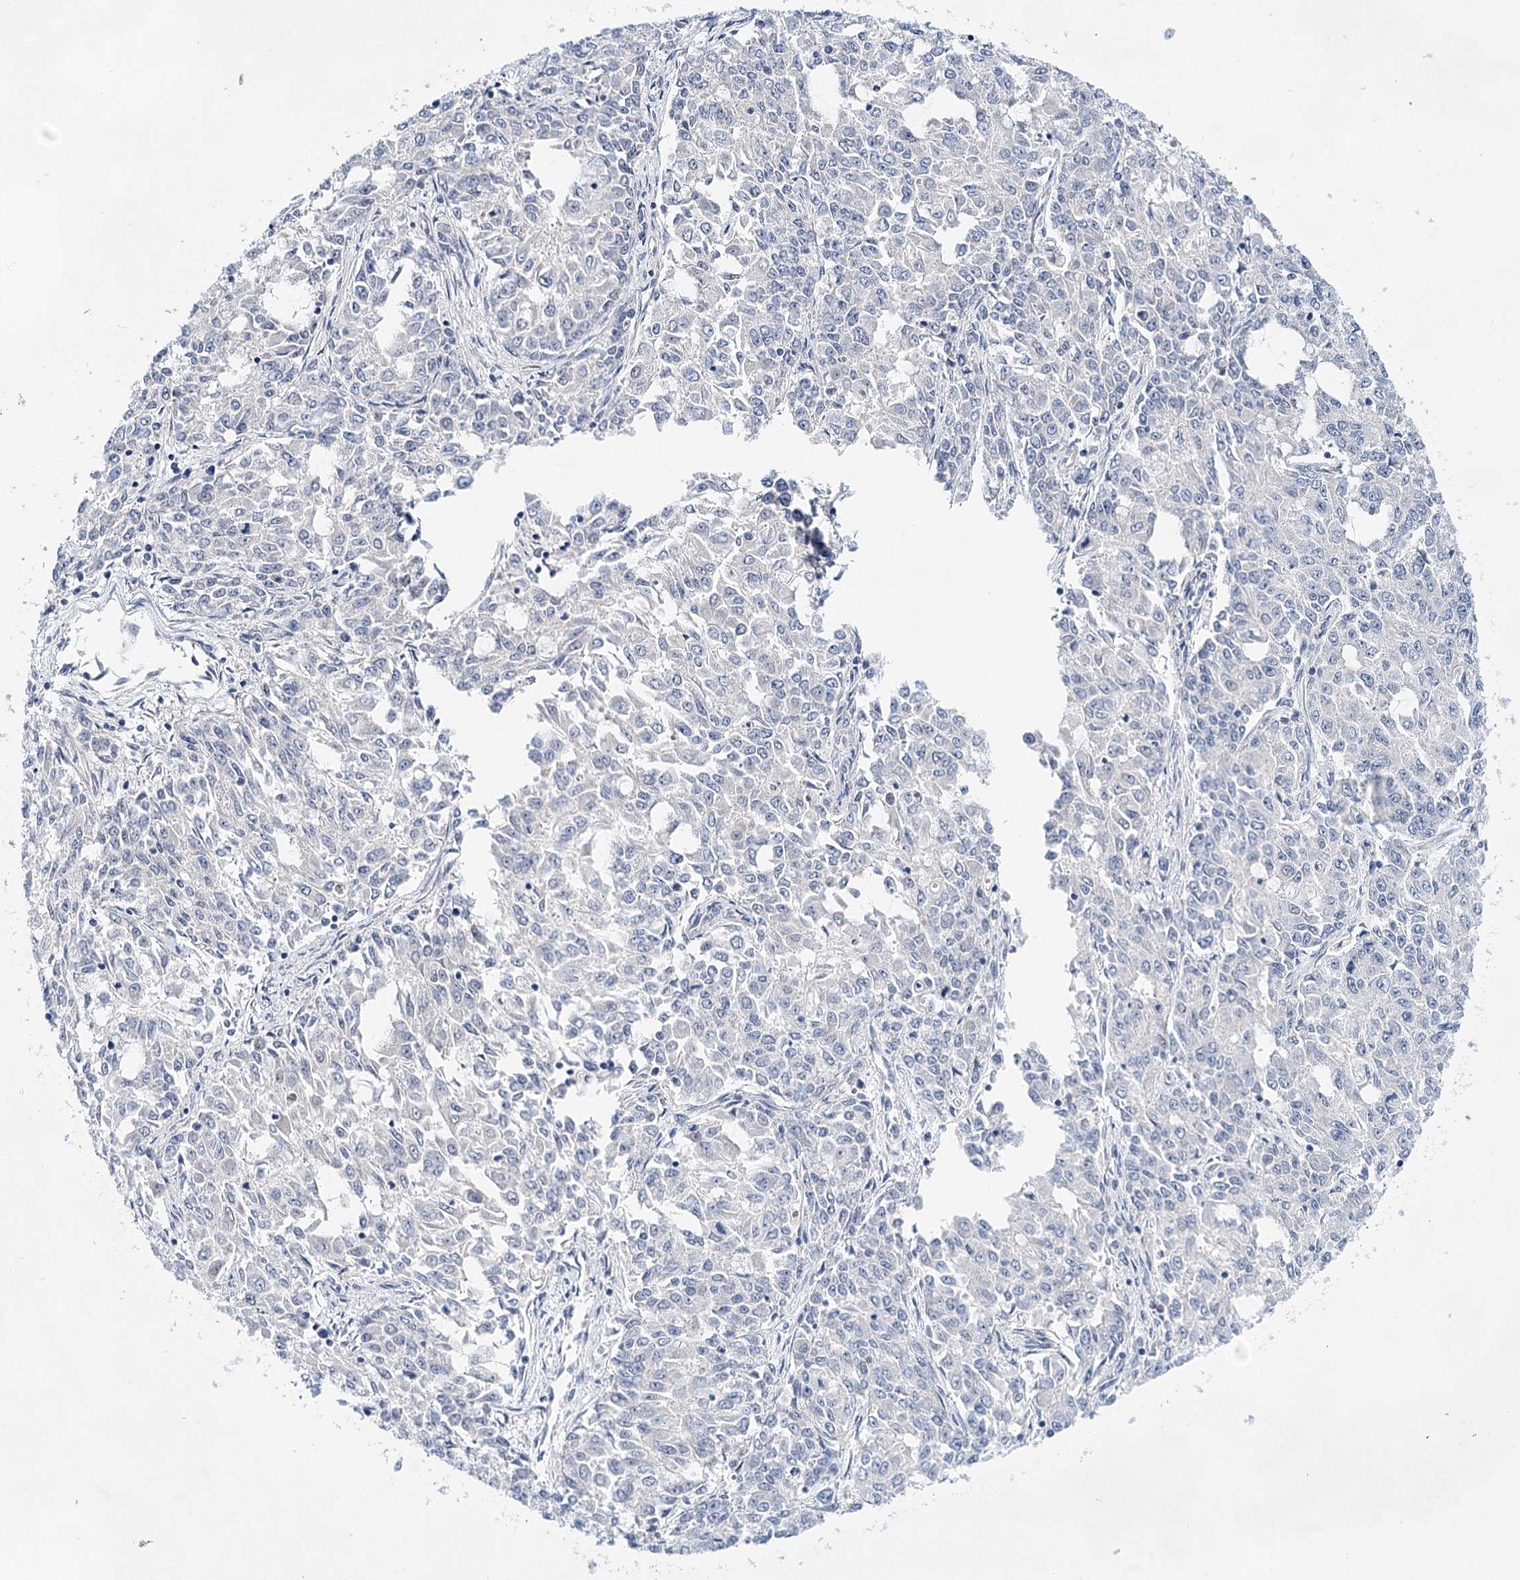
{"staining": {"intensity": "negative", "quantity": "none", "location": "none"}, "tissue": "endometrial cancer", "cell_type": "Tumor cells", "image_type": "cancer", "snomed": [{"axis": "morphology", "description": "Adenocarcinoma, NOS"}, {"axis": "topography", "description": "Endometrium"}], "caption": "Image shows no significant protein staining in tumor cells of adenocarcinoma (endometrial).", "gene": "LALBA", "patient": {"sex": "female", "age": 50}}